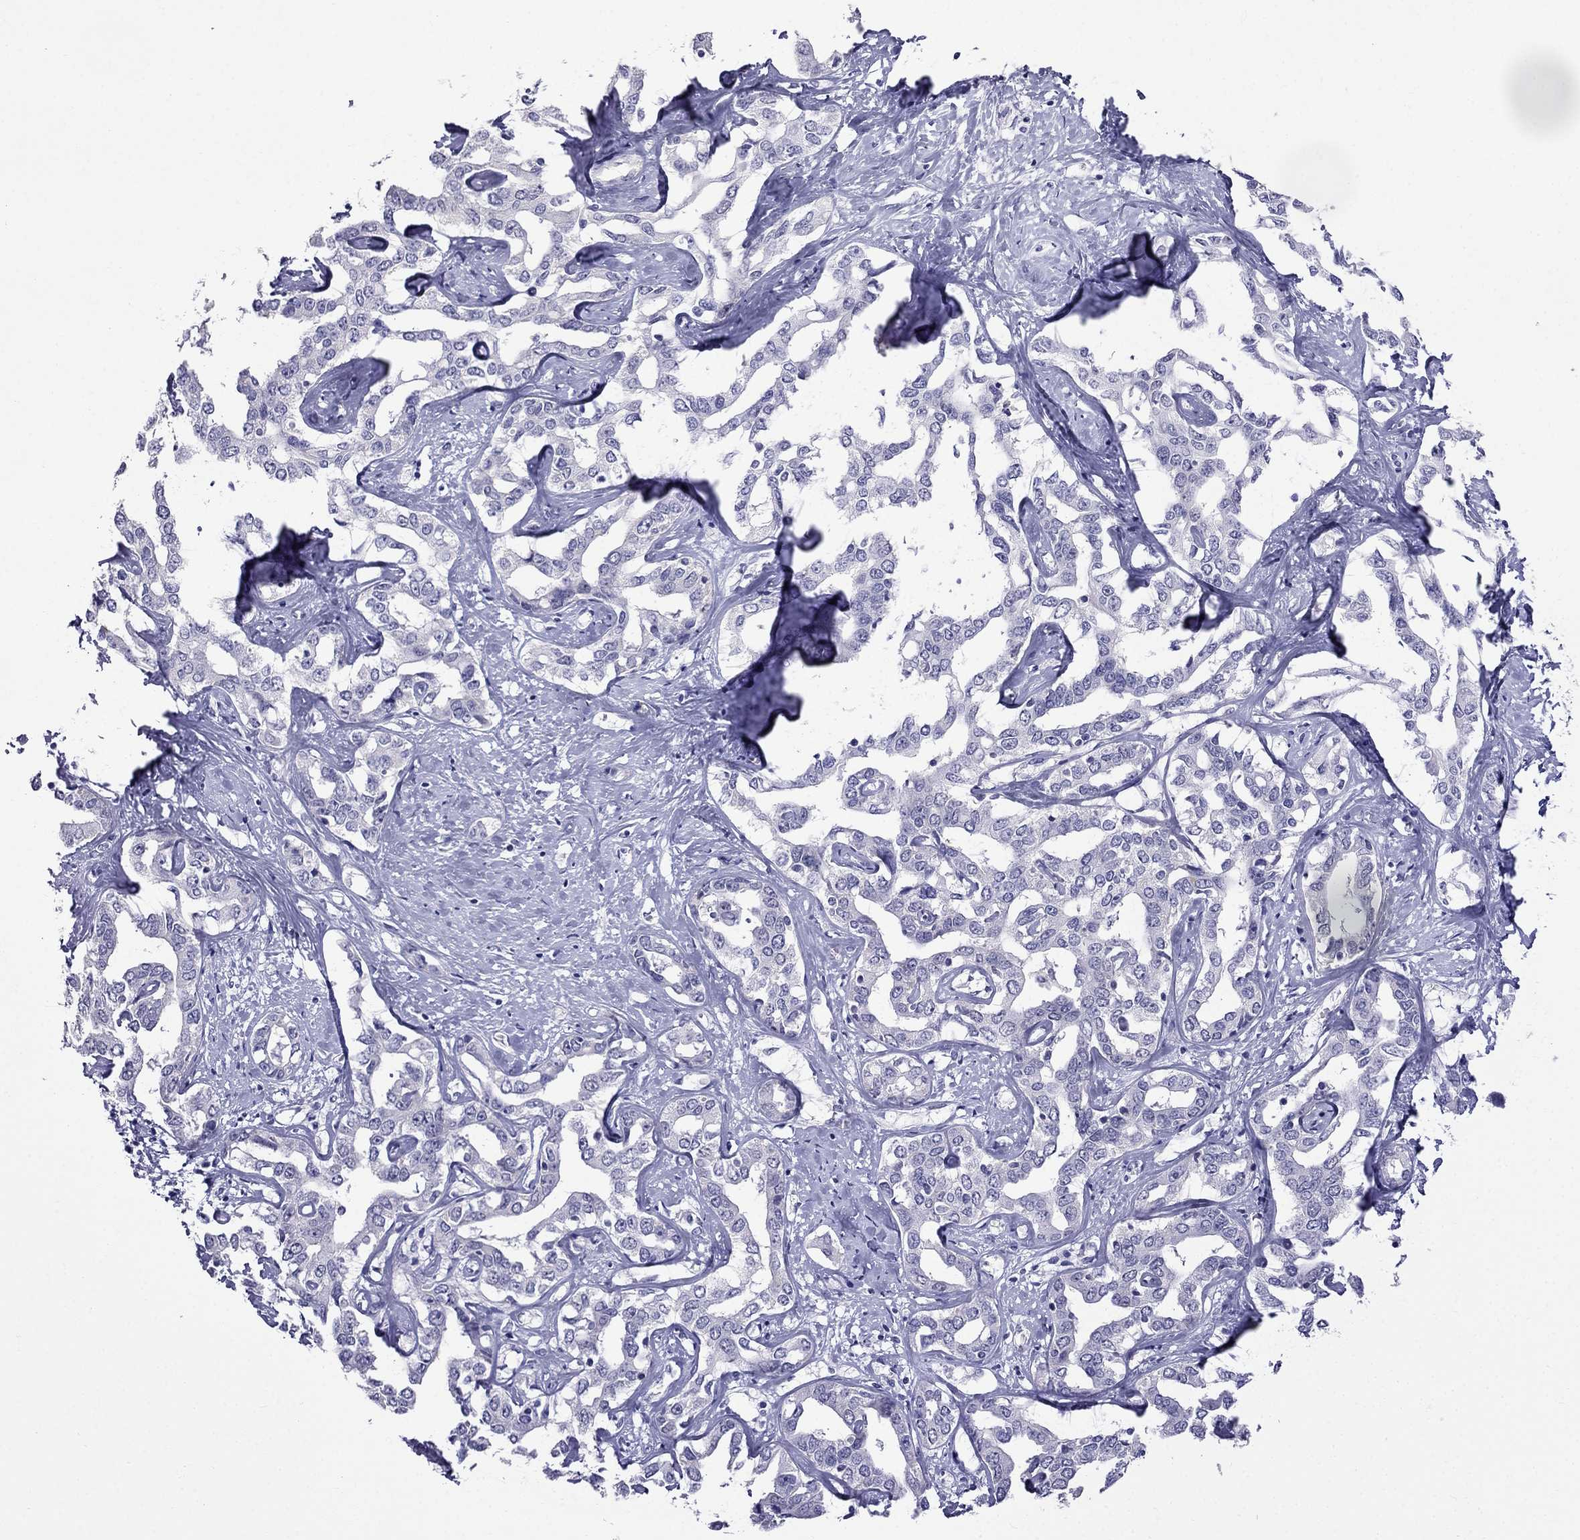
{"staining": {"intensity": "negative", "quantity": "none", "location": "none"}, "tissue": "liver cancer", "cell_type": "Tumor cells", "image_type": "cancer", "snomed": [{"axis": "morphology", "description": "Cholangiocarcinoma"}, {"axis": "topography", "description": "Liver"}], "caption": "Tumor cells show no significant protein expression in liver cancer.", "gene": "MGP", "patient": {"sex": "male", "age": 59}}